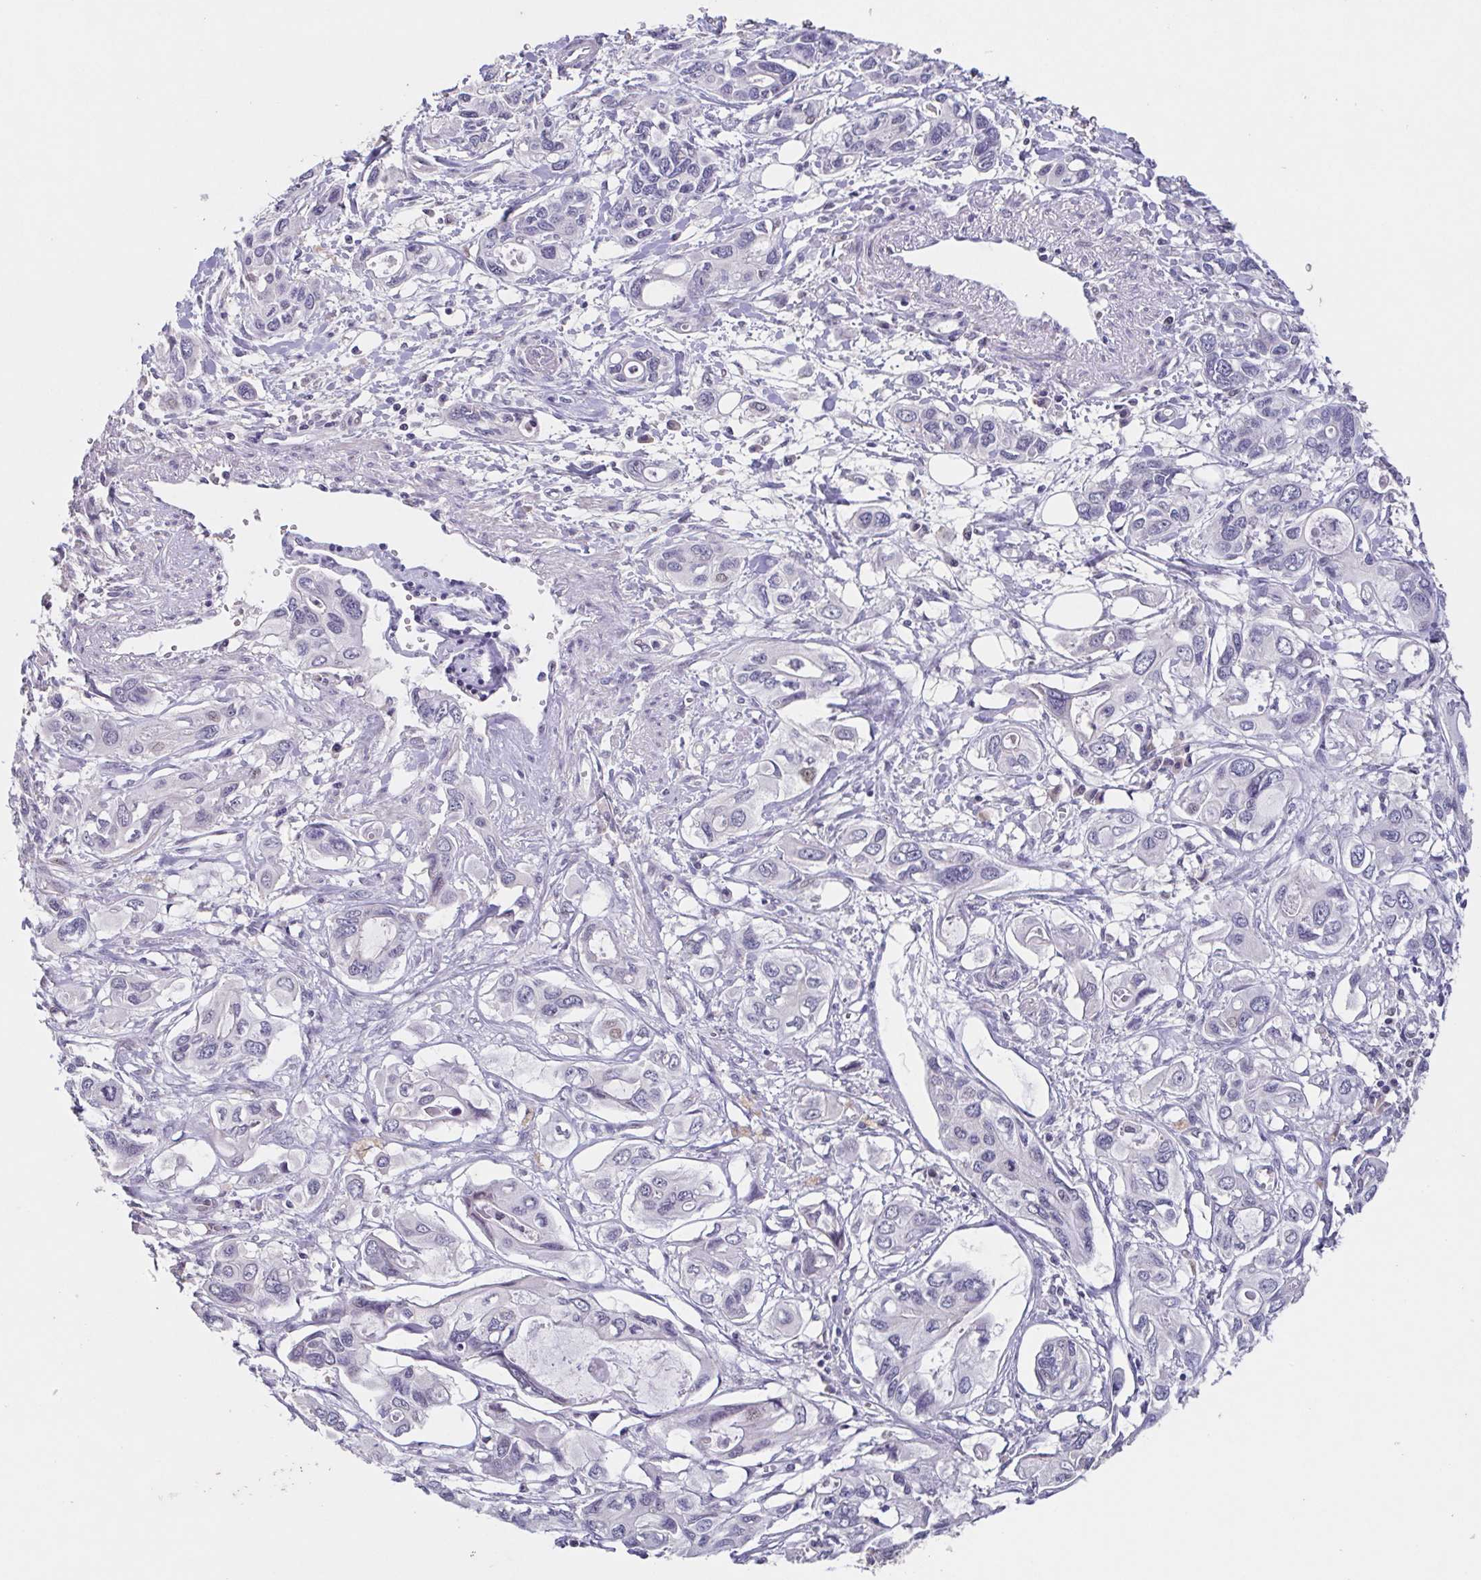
{"staining": {"intensity": "negative", "quantity": "none", "location": "none"}, "tissue": "pancreatic cancer", "cell_type": "Tumor cells", "image_type": "cancer", "snomed": [{"axis": "morphology", "description": "Adenocarcinoma, NOS"}, {"axis": "topography", "description": "Pancreas"}], "caption": "DAB (3,3'-diaminobenzidine) immunohistochemical staining of human pancreatic adenocarcinoma reveals no significant positivity in tumor cells. (Stains: DAB IHC with hematoxylin counter stain, Microscopy: brightfield microscopy at high magnification).", "gene": "GHRL", "patient": {"sex": "male", "age": 60}}